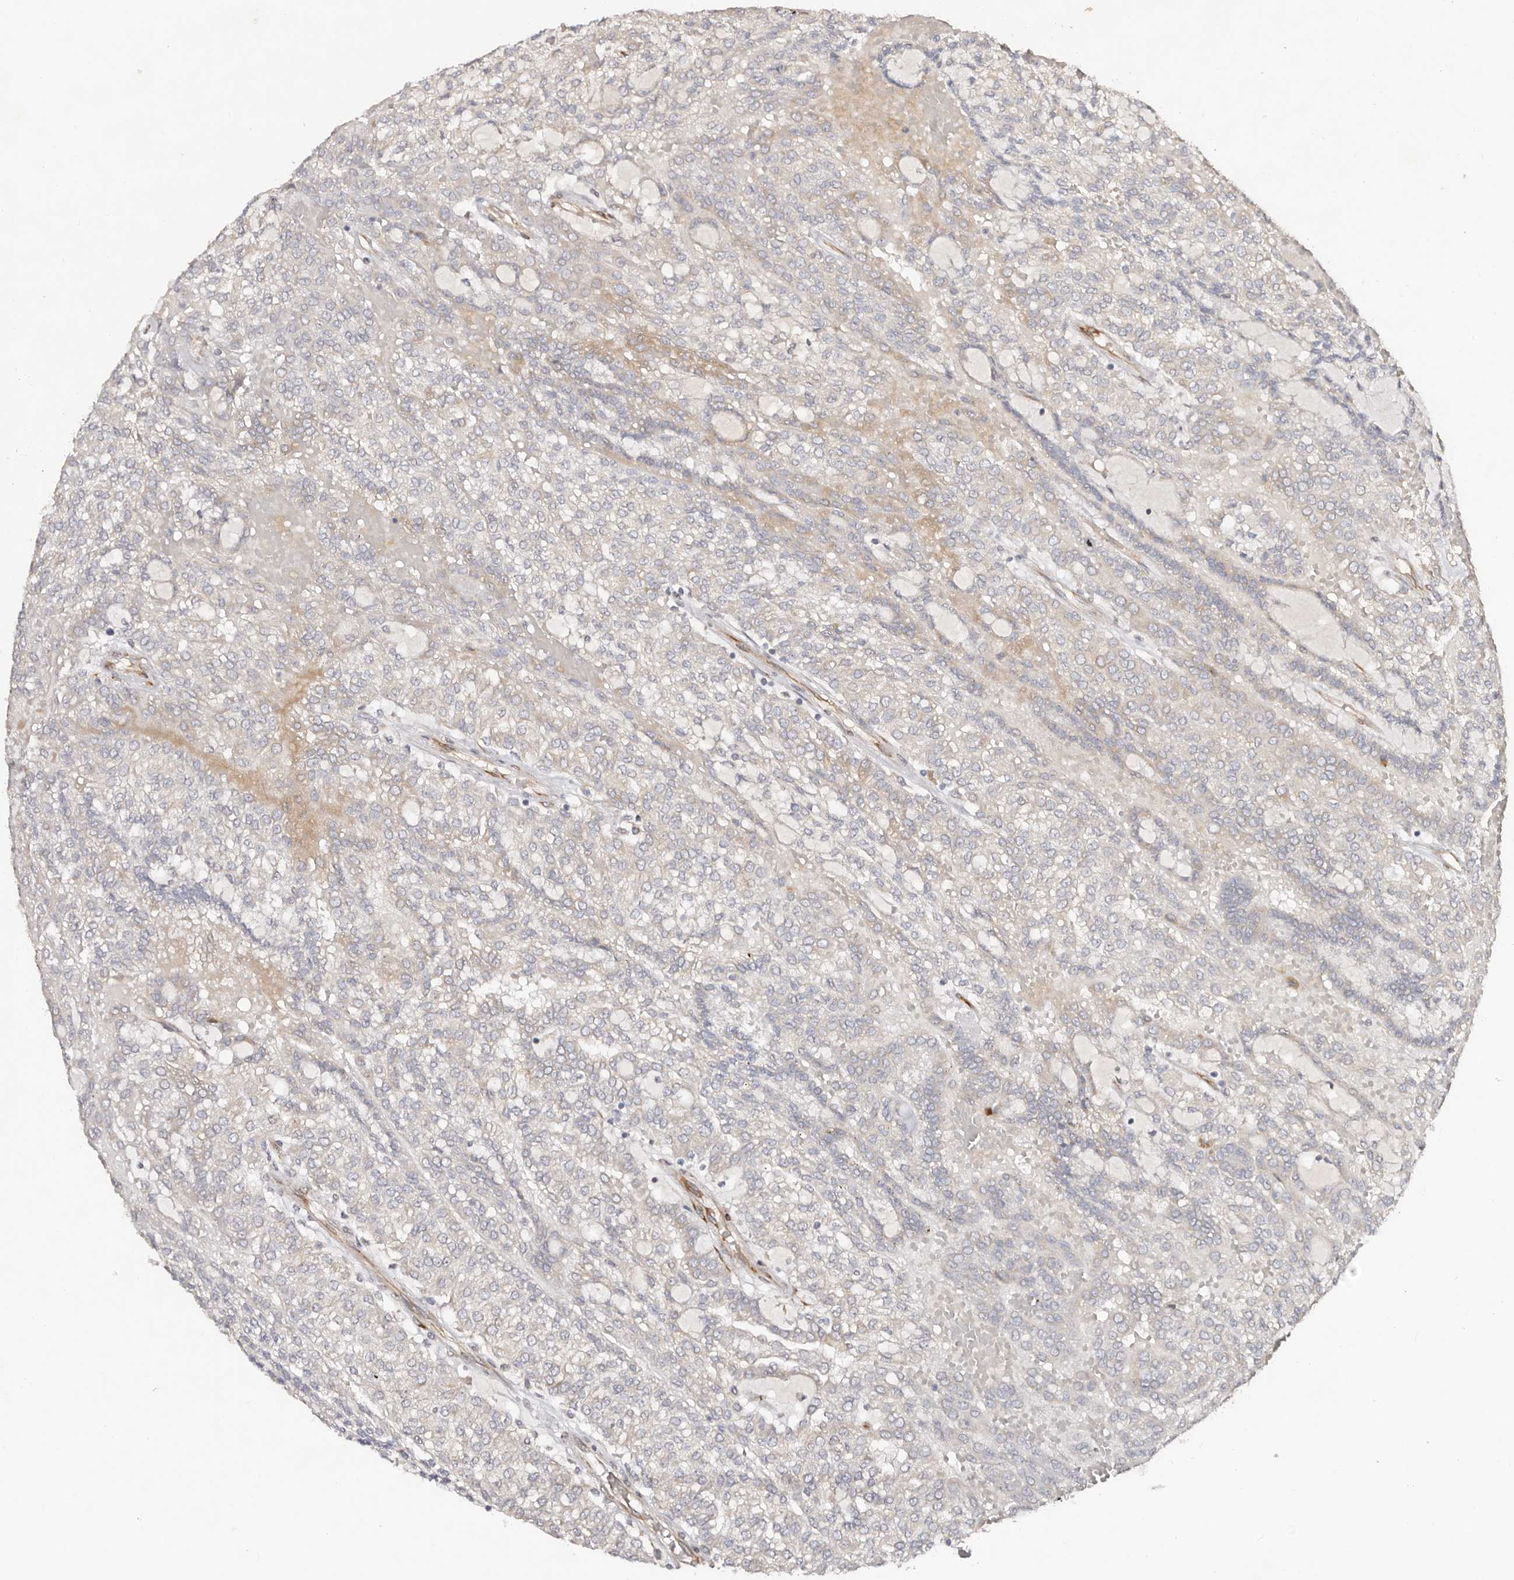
{"staining": {"intensity": "weak", "quantity": "<25%", "location": "cytoplasmic/membranous"}, "tissue": "renal cancer", "cell_type": "Tumor cells", "image_type": "cancer", "snomed": [{"axis": "morphology", "description": "Adenocarcinoma, NOS"}, {"axis": "topography", "description": "Kidney"}], "caption": "This is an IHC histopathology image of human adenocarcinoma (renal). There is no staining in tumor cells.", "gene": "SERPINH1", "patient": {"sex": "male", "age": 63}}